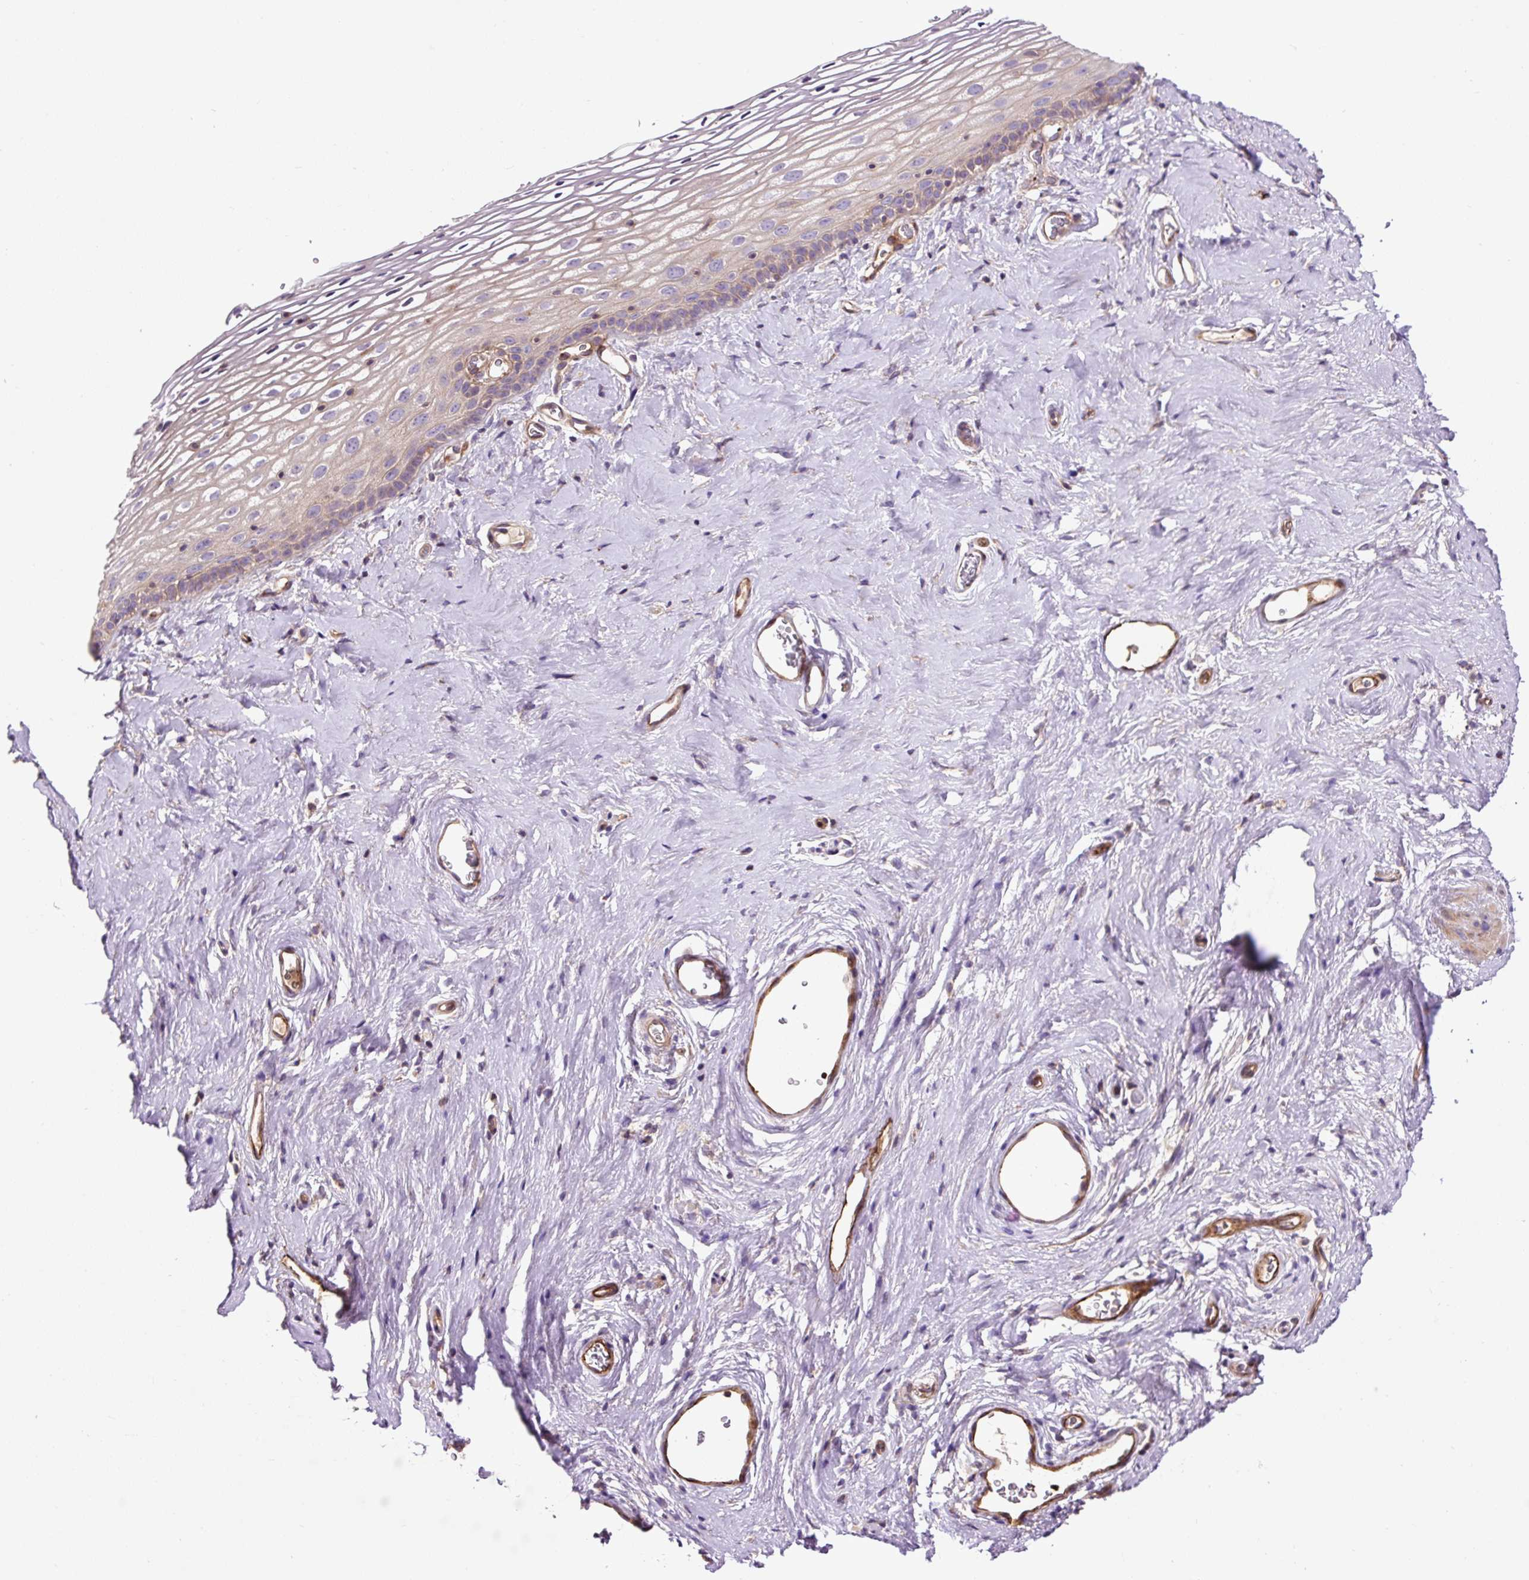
{"staining": {"intensity": "weak", "quantity": "<25%", "location": "cytoplasmic/membranous"}, "tissue": "vagina", "cell_type": "Squamous epithelial cells", "image_type": "normal", "snomed": [{"axis": "morphology", "description": "Normal tissue, NOS"}, {"axis": "morphology", "description": "Adenocarcinoma, NOS"}, {"axis": "topography", "description": "Rectum"}, {"axis": "topography", "description": "Vagina"}, {"axis": "topography", "description": "Peripheral nerve tissue"}], "caption": "DAB immunohistochemical staining of unremarkable vagina demonstrates no significant positivity in squamous epithelial cells. (DAB (3,3'-diaminobenzidine) IHC with hematoxylin counter stain).", "gene": "PCDHGB3", "patient": {"sex": "female", "age": 71}}